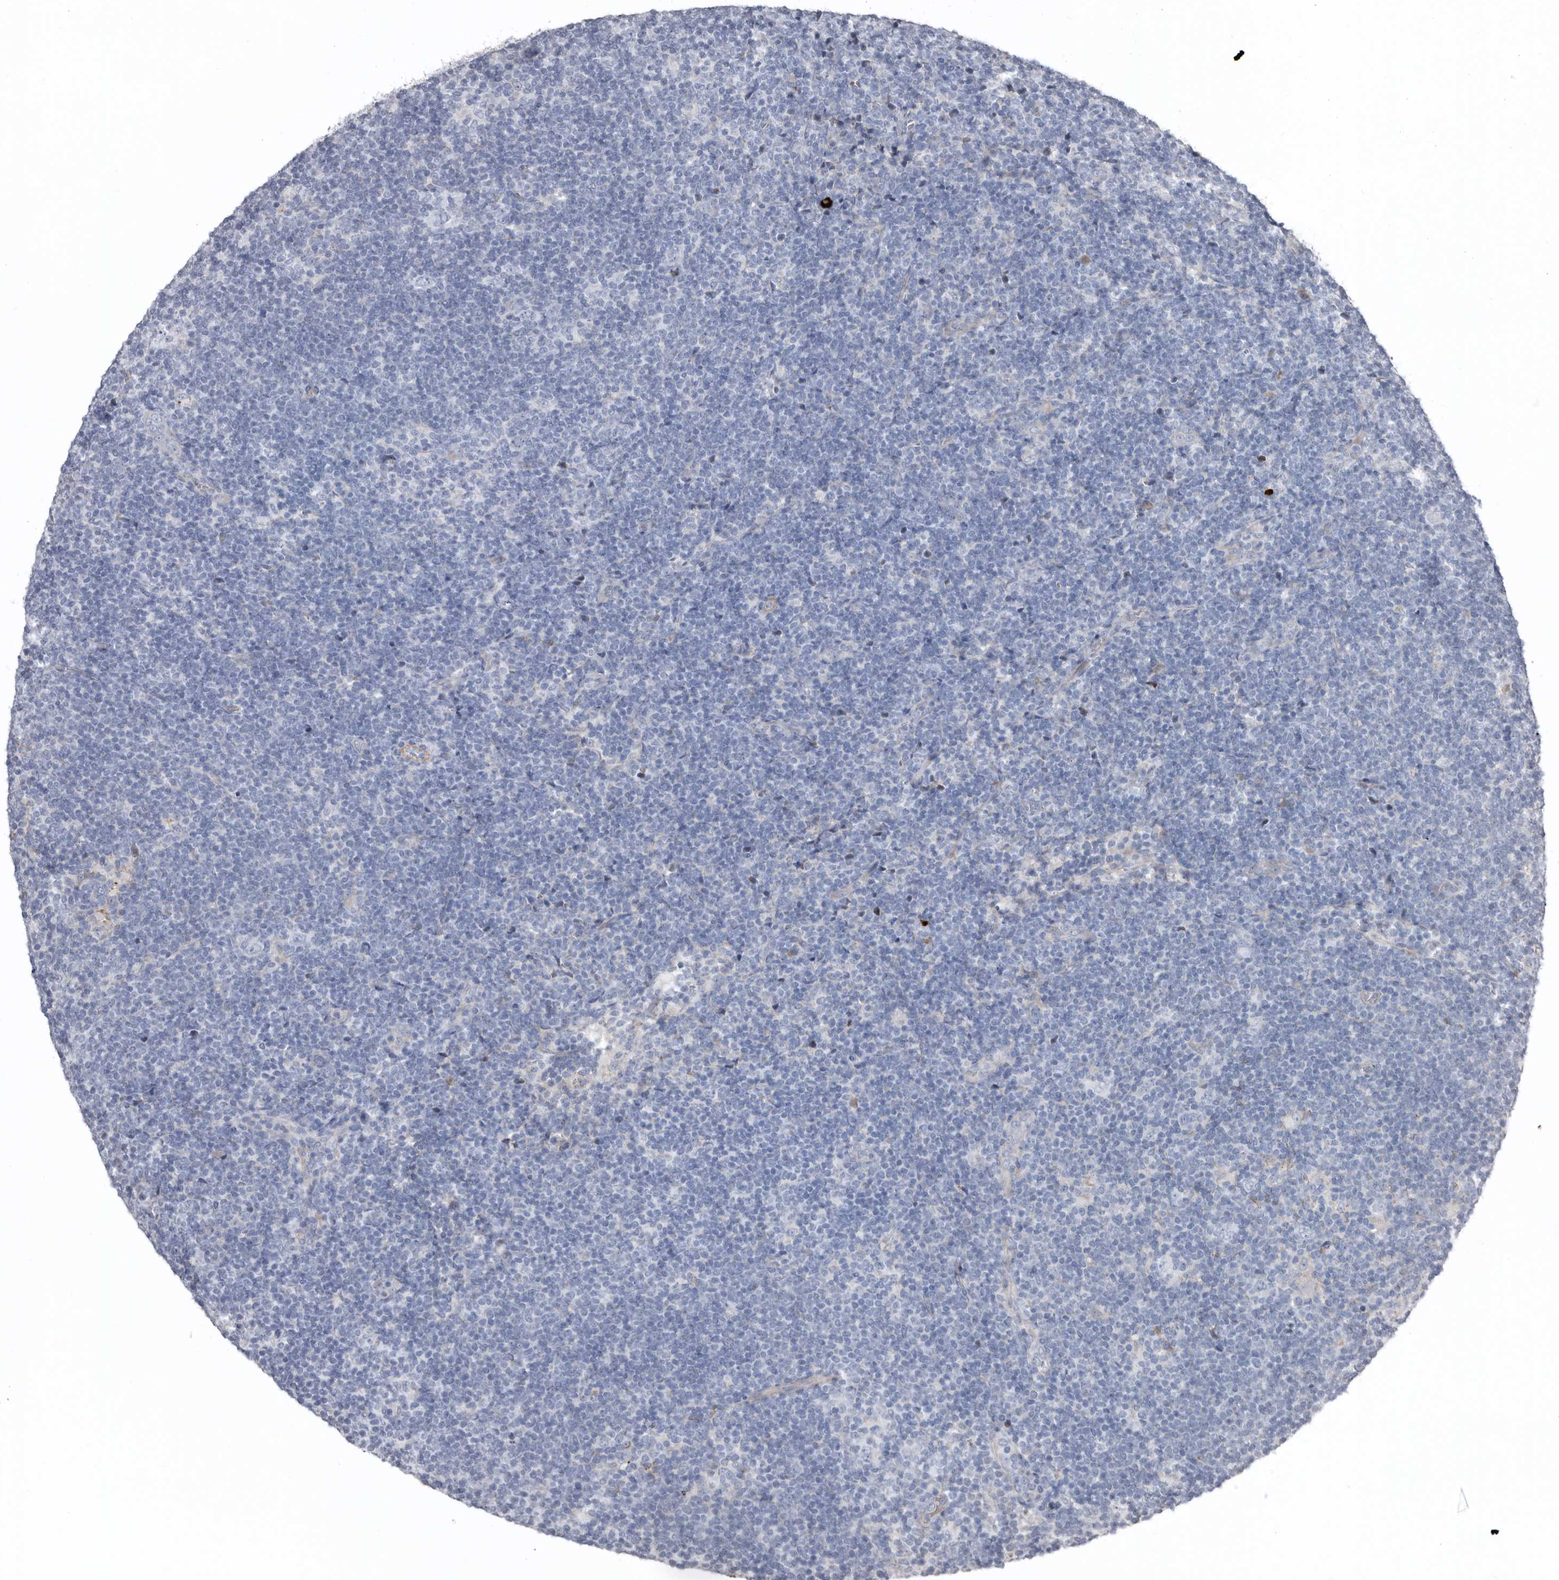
{"staining": {"intensity": "negative", "quantity": "none", "location": "none"}, "tissue": "lymphoma", "cell_type": "Tumor cells", "image_type": "cancer", "snomed": [{"axis": "morphology", "description": "Hodgkin's disease, NOS"}, {"axis": "topography", "description": "Lymph node"}], "caption": "High magnification brightfield microscopy of Hodgkin's disease stained with DAB (brown) and counterstained with hematoxylin (blue): tumor cells show no significant positivity.", "gene": "ZNF114", "patient": {"sex": "female", "age": 57}}